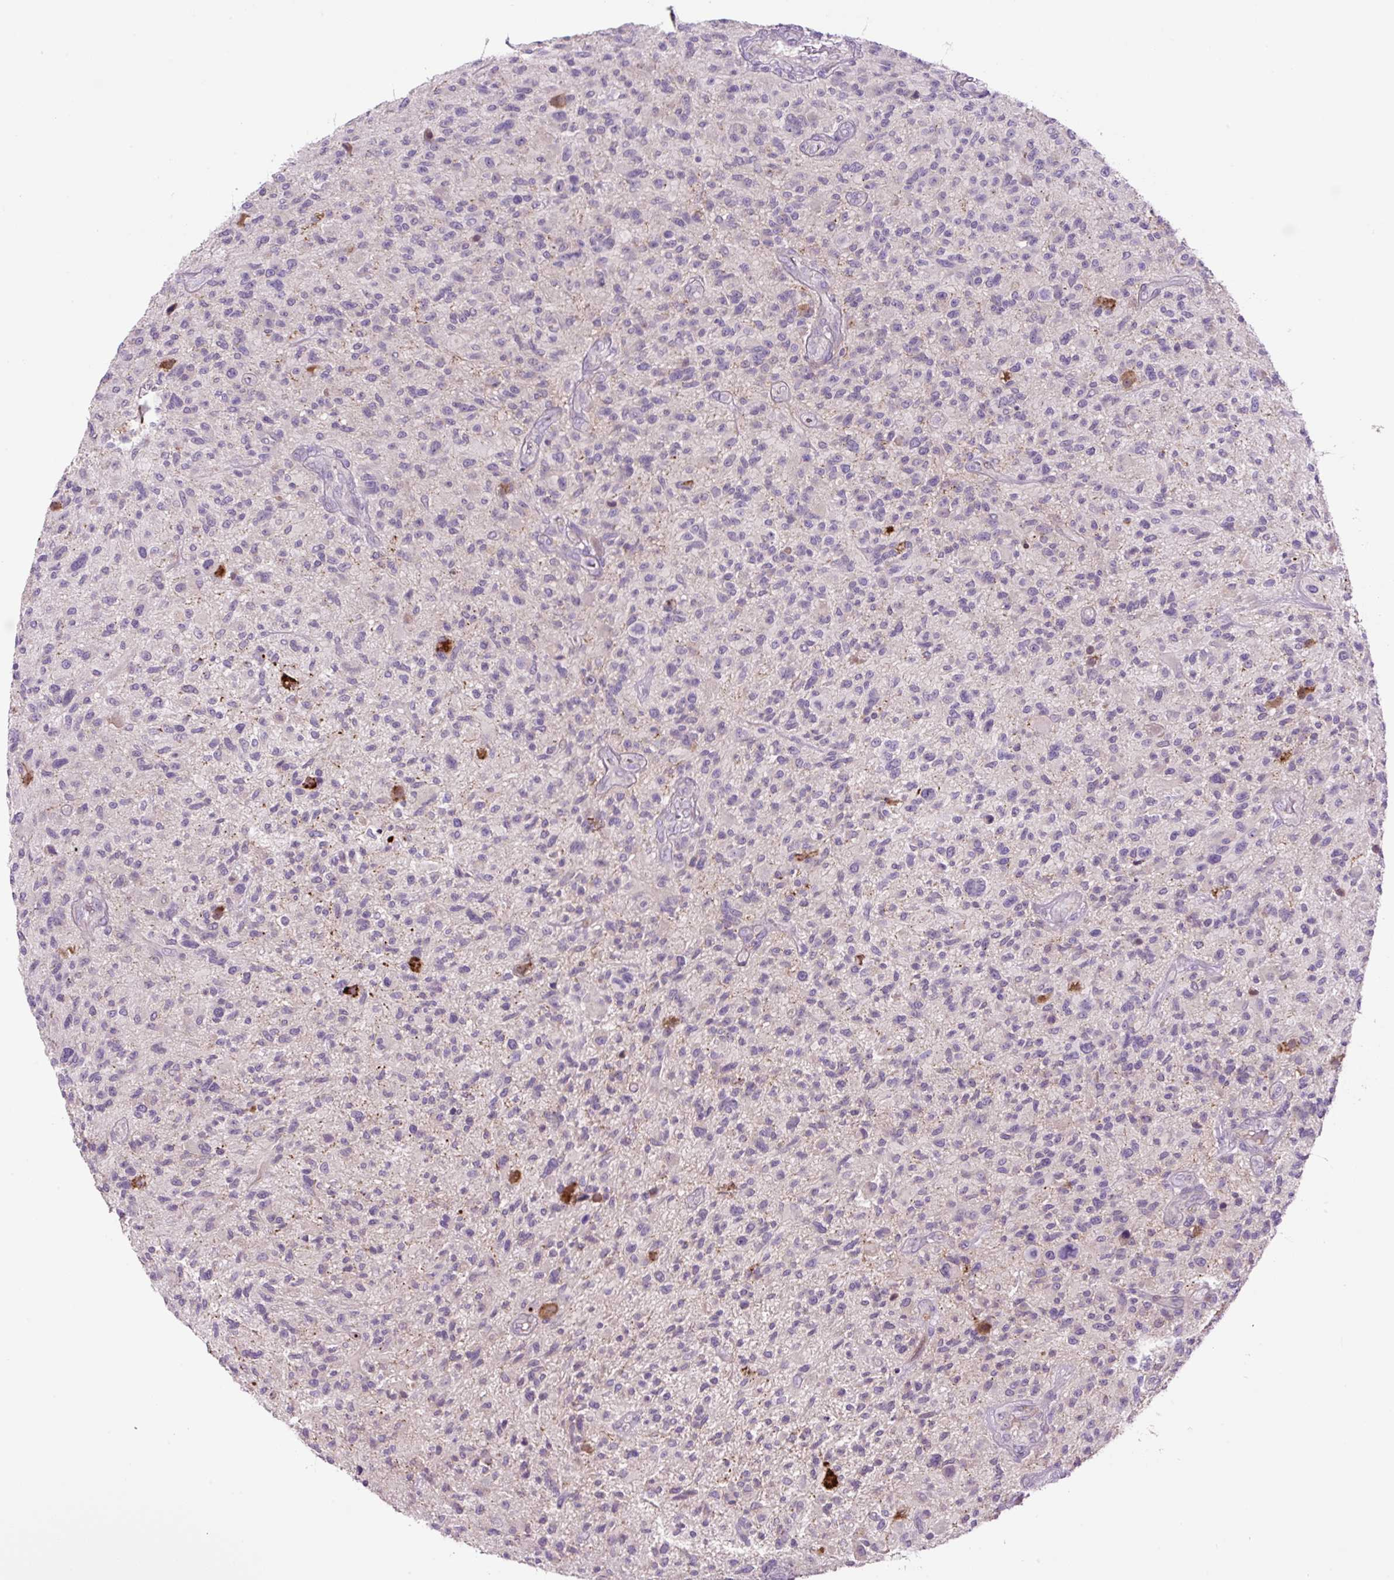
{"staining": {"intensity": "negative", "quantity": "none", "location": "none"}, "tissue": "glioma", "cell_type": "Tumor cells", "image_type": "cancer", "snomed": [{"axis": "morphology", "description": "Glioma, malignant, High grade"}, {"axis": "topography", "description": "Brain"}], "caption": "Protein analysis of malignant high-grade glioma reveals no significant positivity in tumor cells. (DAB (3,3'-diaminobenzidine) immunohistochemistry (IHC) with hematoxylin counter stain).", "gene": "OGDHL", "patient": {"sex": "male", "age": 47}}